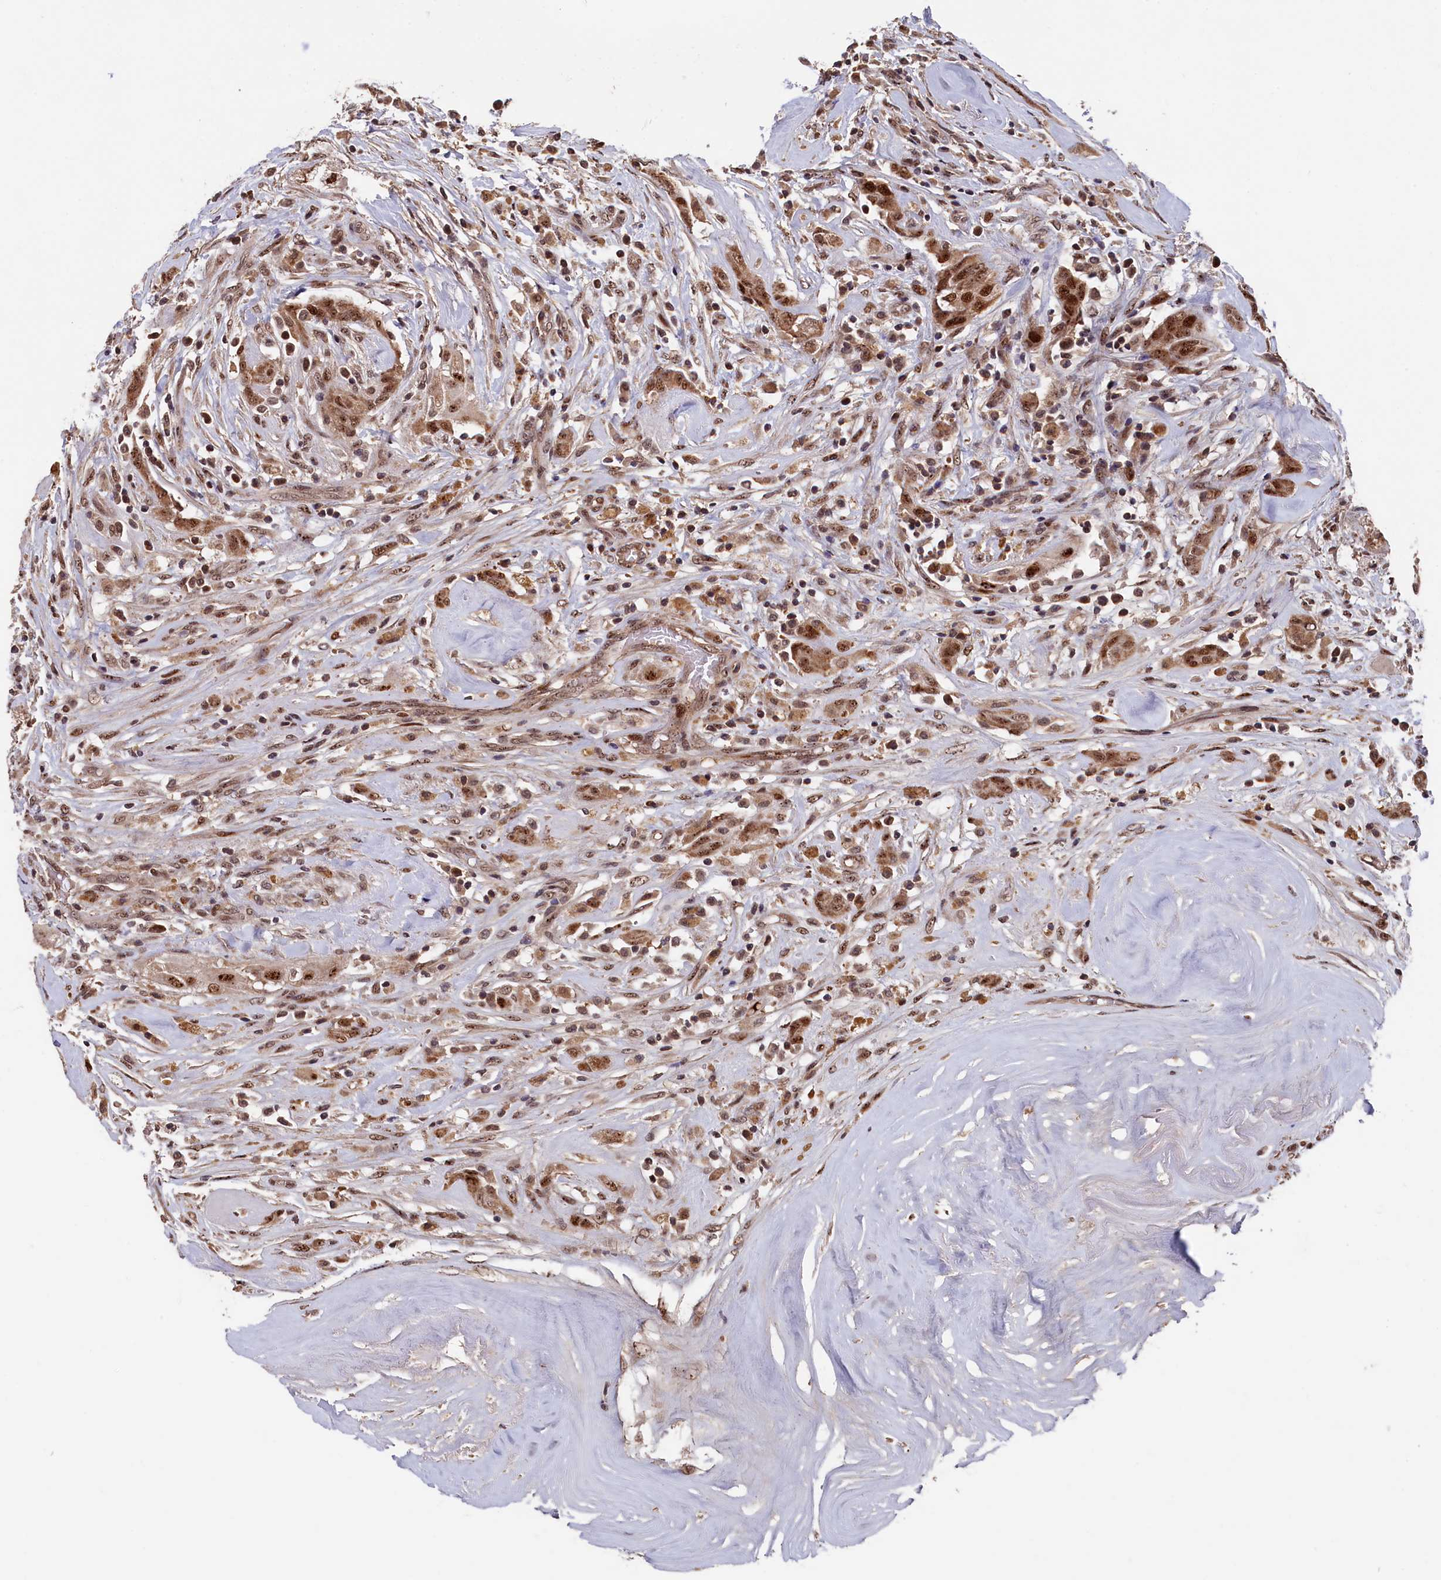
{"staining": {"intensity": "moderate", "quantity": ">75%", "location": "cytoplasmic/membranous,nuclear"}, "tissue": "thyroid cancer", "cell_type": "Tumor cells", "image_type": "cancer", "snomed": [{"axis": "morphology", "description": "Papillary adenocarcinoma, NOS"}, {"axis": "topography", "description": "Thyroid gland"}], "caption": "Human thyroid cancer (papillary adenocarcinoma) stained with a protein marker reveals moderate staining in tumor cells.", "gene": "CLPX", "patient": {"sex": "female", "age": 59}}